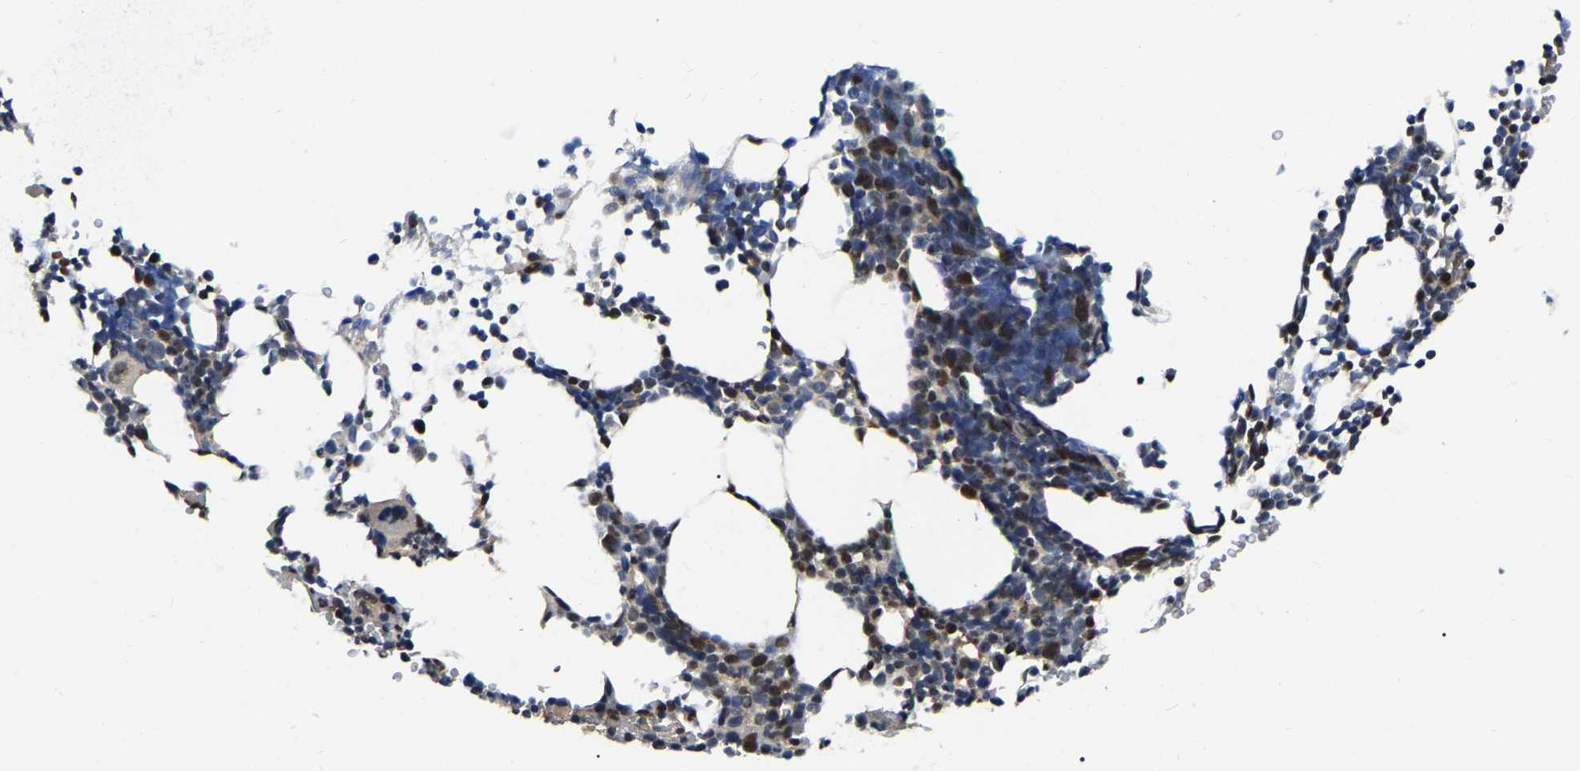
{"staining": {"intensity": "moderate", "quantity": "25%-75%", "location": "nuclear"}, "tissue": "bone marrow", "cell_type": "Hematopoietic cells", "image_type": "normal", "snomed": [{"axis": "morphology", "description": "Normal tissue, NOS"}, {"axis": "morphology", "description": "Inflammation, NOS"}, {"axis": "topography", "description": "Bone marrow"}], "caption": "A brown stain labels moderate nuclear staining of a protein in hematopoietic cells of unremarkable bone marrow.", "gene": "TRIM35", "patient": {"sex": "female", "age": 67}}